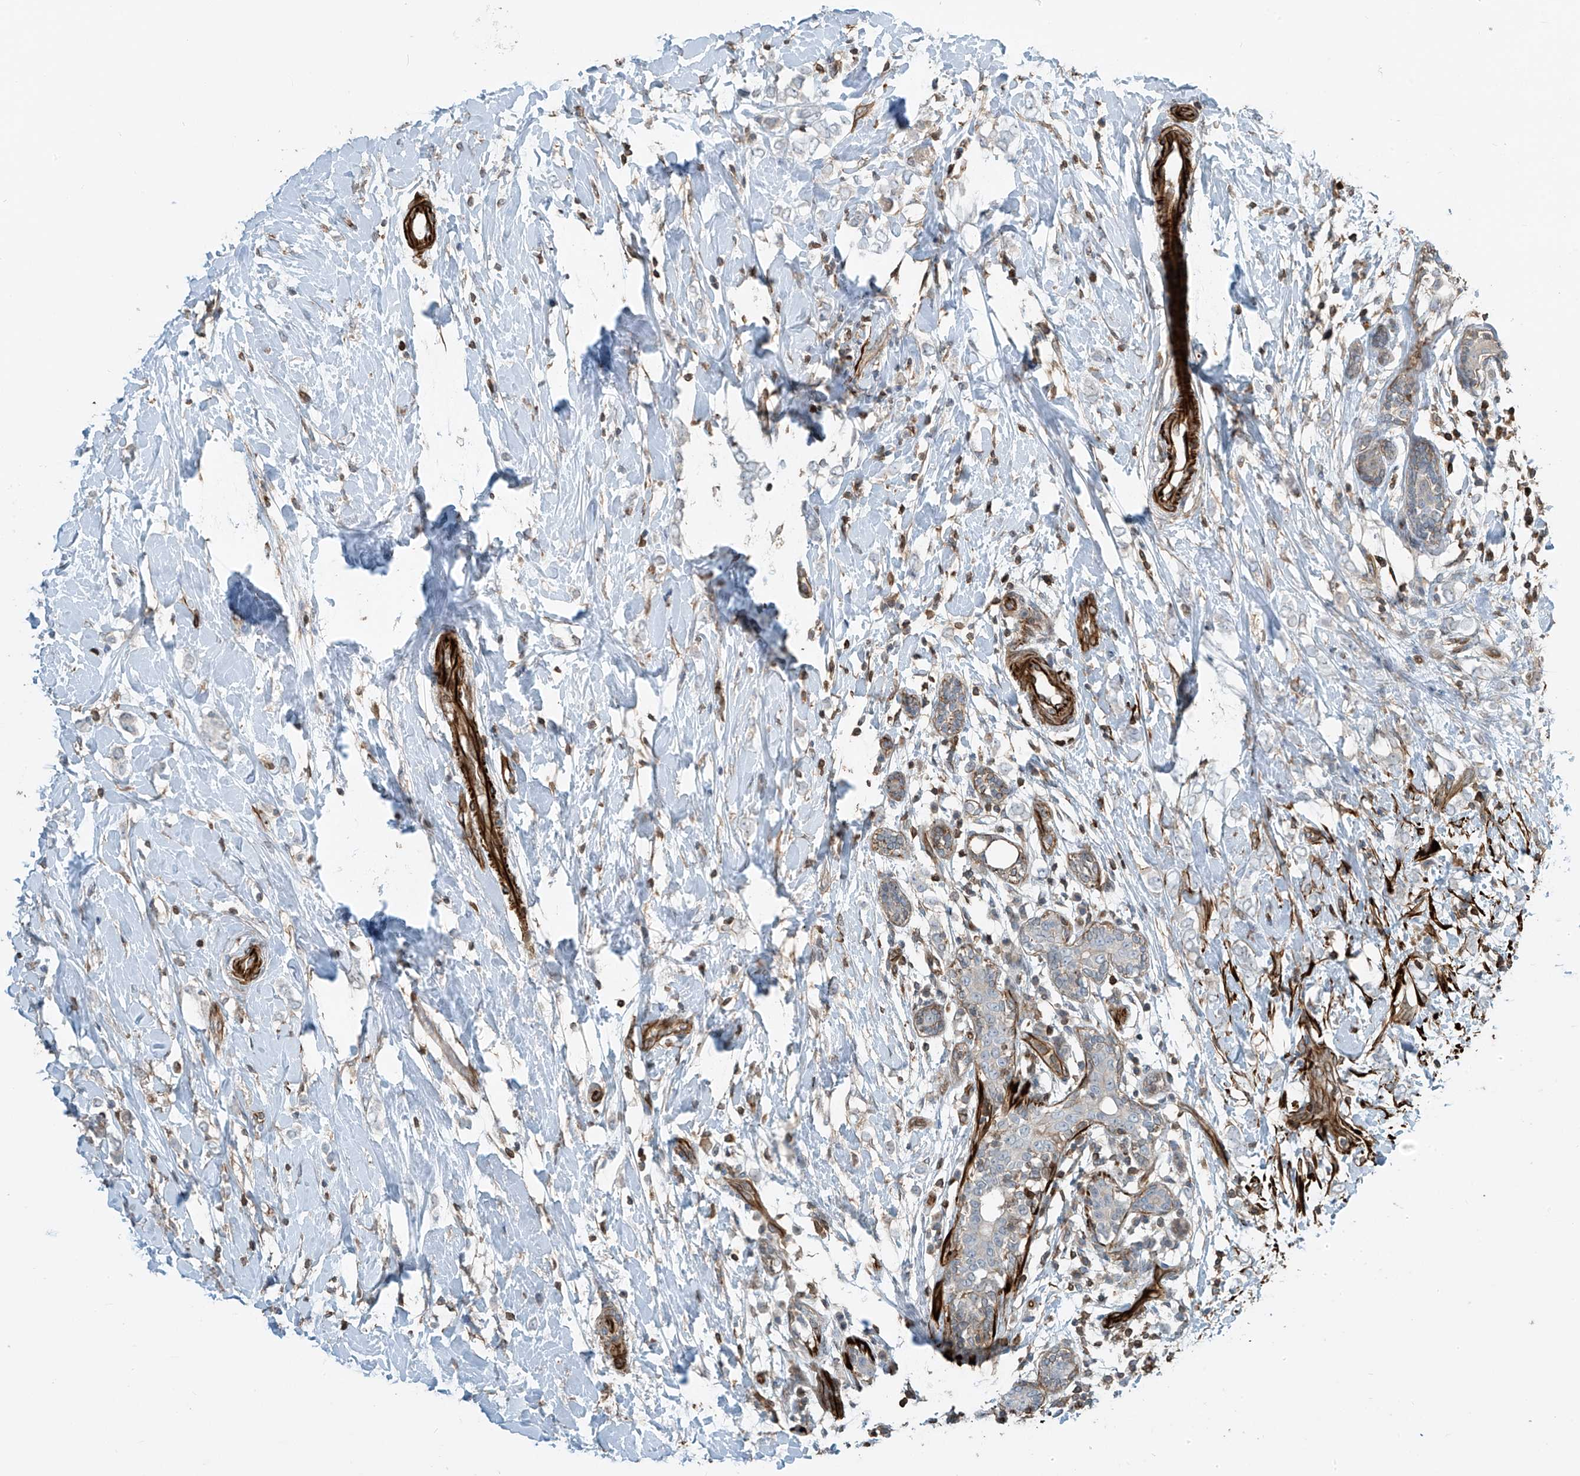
{"staining": {"intensity": "negative", "quantity": "none", "location": "none"}, "tissue": "breast cancer", "cell_type": "Tumor cells", "image_type": "cancer", "snomed": [{"axis": "morphology", "description": "Normal tissue, NOS"}, {"axis": "morphology", "description": "Lobular carcinoma"}, {"axis": "topography", "description": "Breast"}], "caption": "DAB (3,3'-diaminobenzidine) immunohistochemical staining of lobular carcinoma (breast) displays no significant positivity in tumor cells.", "gene": "SH3BGRL3", "patient": {"sex": "female", "age": 47}}